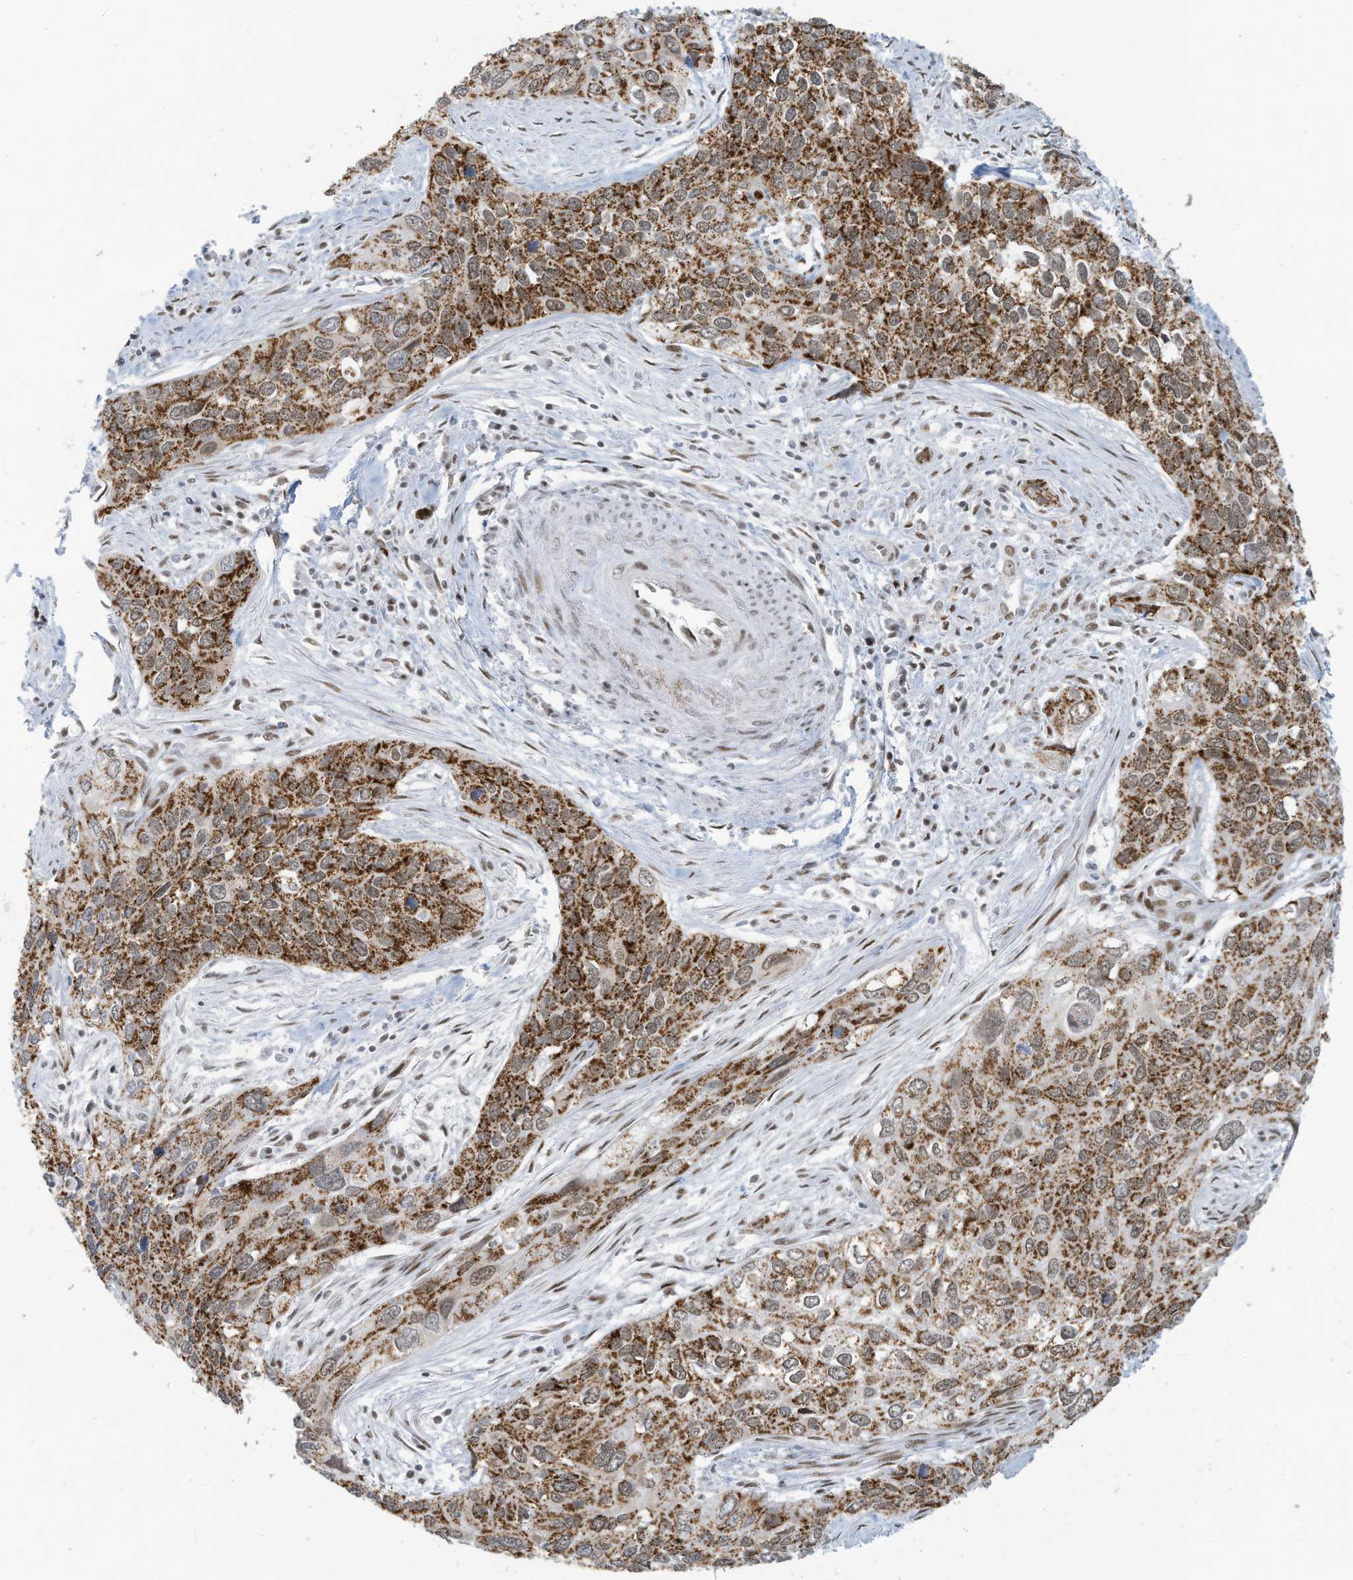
{"staining": {"intensity": "strong", "quantity": ">75%", "location": "cytoplasmic/membranous,nuclear"}, "tissue": "cervical cancer", "cell_type": "Tumor cells", "image_type": "cancer", "snomed": [{"axis": "morphology", "description": "Squamous cell carcinoma, NOS"}, {"axis": "topography", "description": "Cervix"}], "caption": "Brown immunohistochemical staining in human squamous cell carcinoma (cervical) exhibits strong cytoplasmic/membranous and nuclear expression in approximately >75% of tumor cells.", "gene": "ECT2L", "patient": {"sex": "female", "age": 55}}